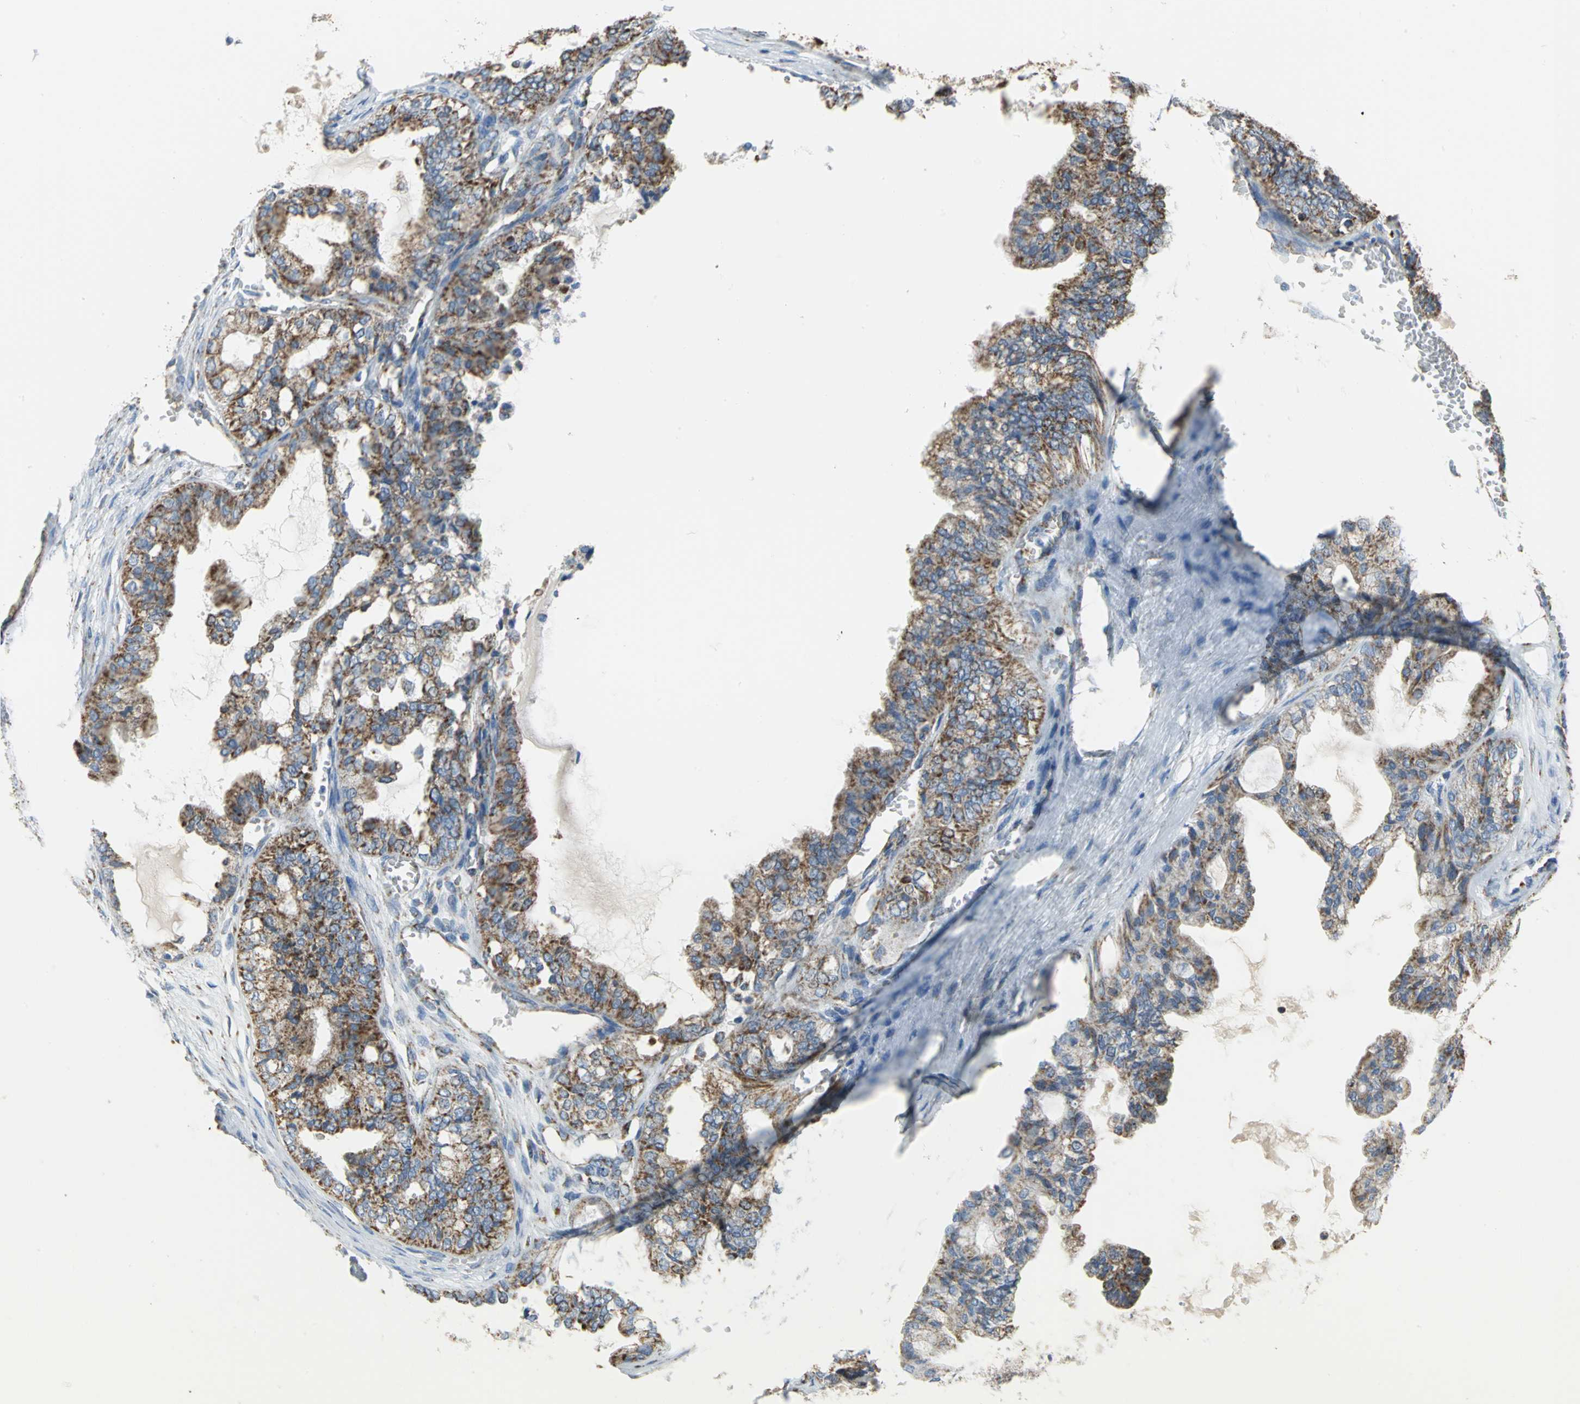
{"staining": {"intensity": "moderate", "quantity": ">75%", "location": "cytoplasmic/membranous"}, "tissue": "ovarian cancer", "cell_type": "Tumor cells", "image_type": "cancer", "snomed": [{"axis": "morphology", "description": "Carcinoma, NOS"}, {"axis": "morphology", "description": "Carcinoma, endometroid"}, {"axis": "topography", "description": "Ovary"}], "caption": "Moderate cytoplasmic/membranous expression for a protein is present in about >75% of tumor cells of ovarian cancer (endometroid carcinoma) using immunohistochemistry.", "gene": "NTRK1", "patient": {"sex": "female", "age": 50}}